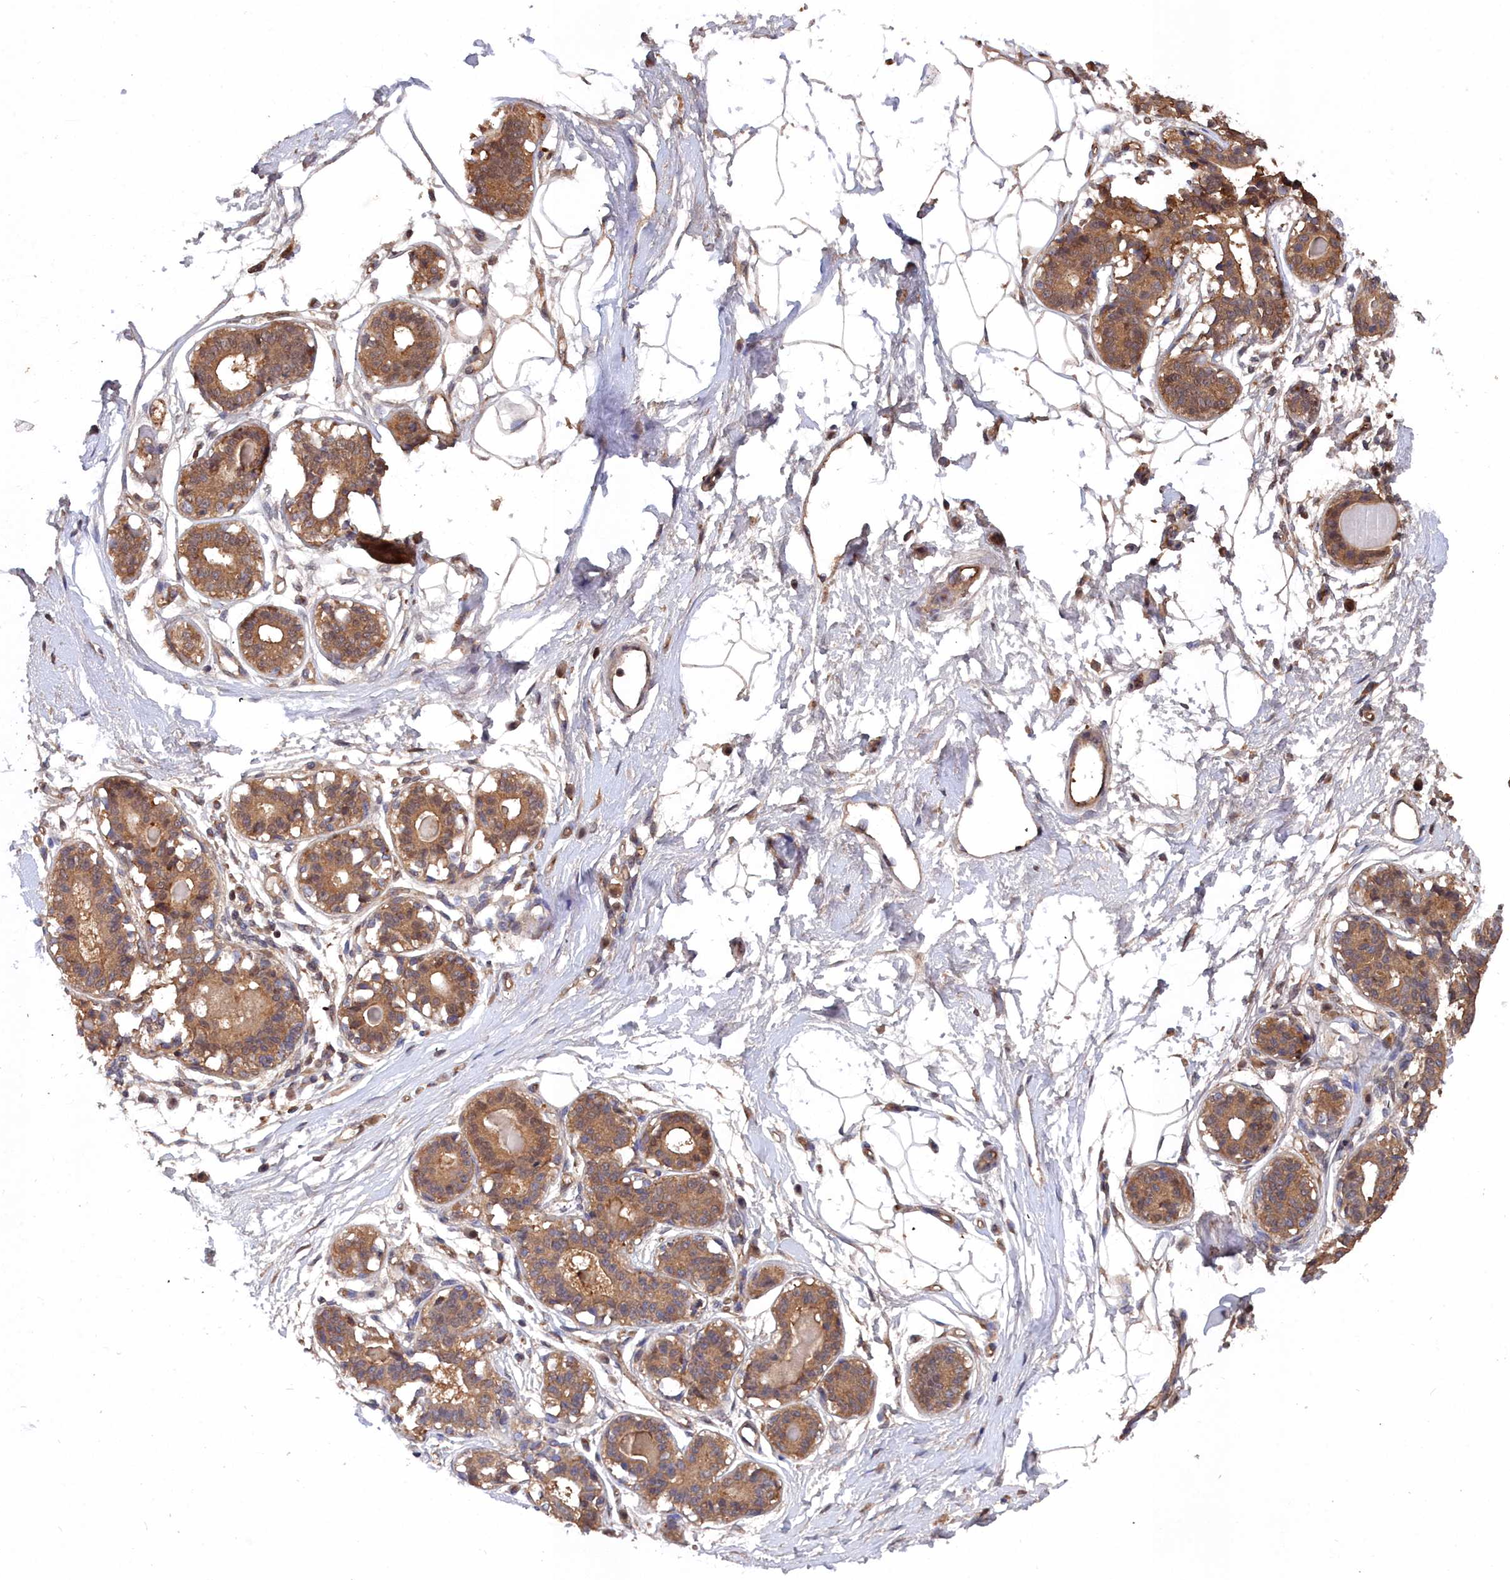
{"staining": {"intensity": "weak", "quantity": "25%-75%", "location": "cytoplasmic/membranous"}, "tissue": "breast", "cell_type": "Adipocytes", "image_type": "normal", "snomed": [{"axis": "morphology", "description": "Normal tissue, NOS"}, {"axis": "topography", "description": "Breast"}], "caption": "Protein positivity by IHC exhibits weak cytoplasmic/membranous staining in approximately 25%-75% of adipocytes in benign breast. Nuclei are stained in blue.", "gene": "GFRA2", "patient": {"sex": "female", "age": 45}}